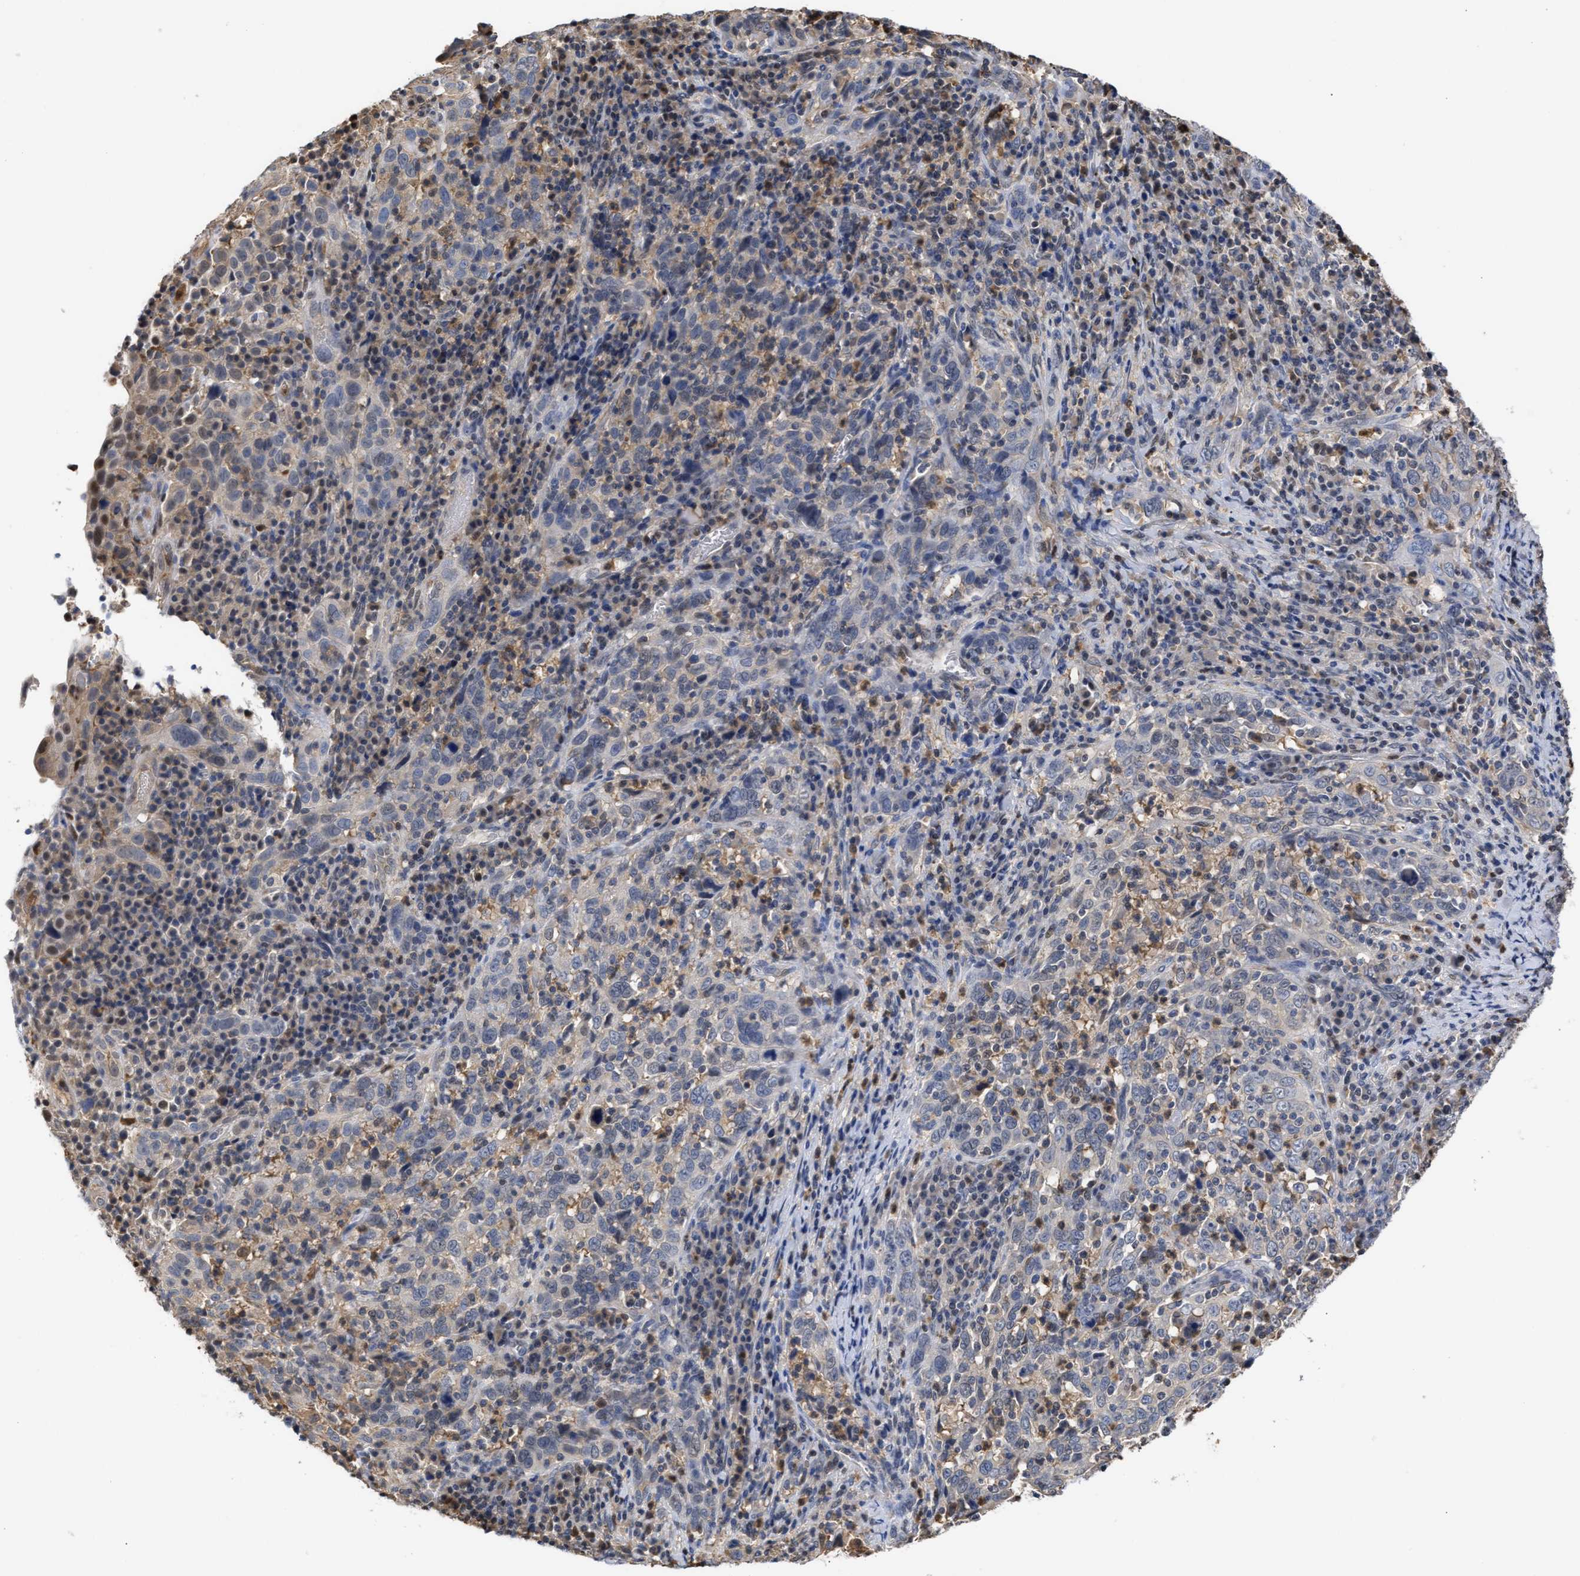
{"staining": {"intensity": "negative", "quantity": "none", "location": "none"}, "tissue": "cervical cancer", "cell_type": "Tumor cells", "image_type": "cancer", "snomed": [{"axis": "morphology", "description": "Squamous cell carcinoma, NOS"}, {"axis": "topography", "description": "Cervix"}], "caption": "IHC histopathology image of cervical cancer stained for a protein (brown), which reveals no positivity in tumor cells.", "gene": "KLHDC1", "patient": {"sex": "female", "age": 46}}